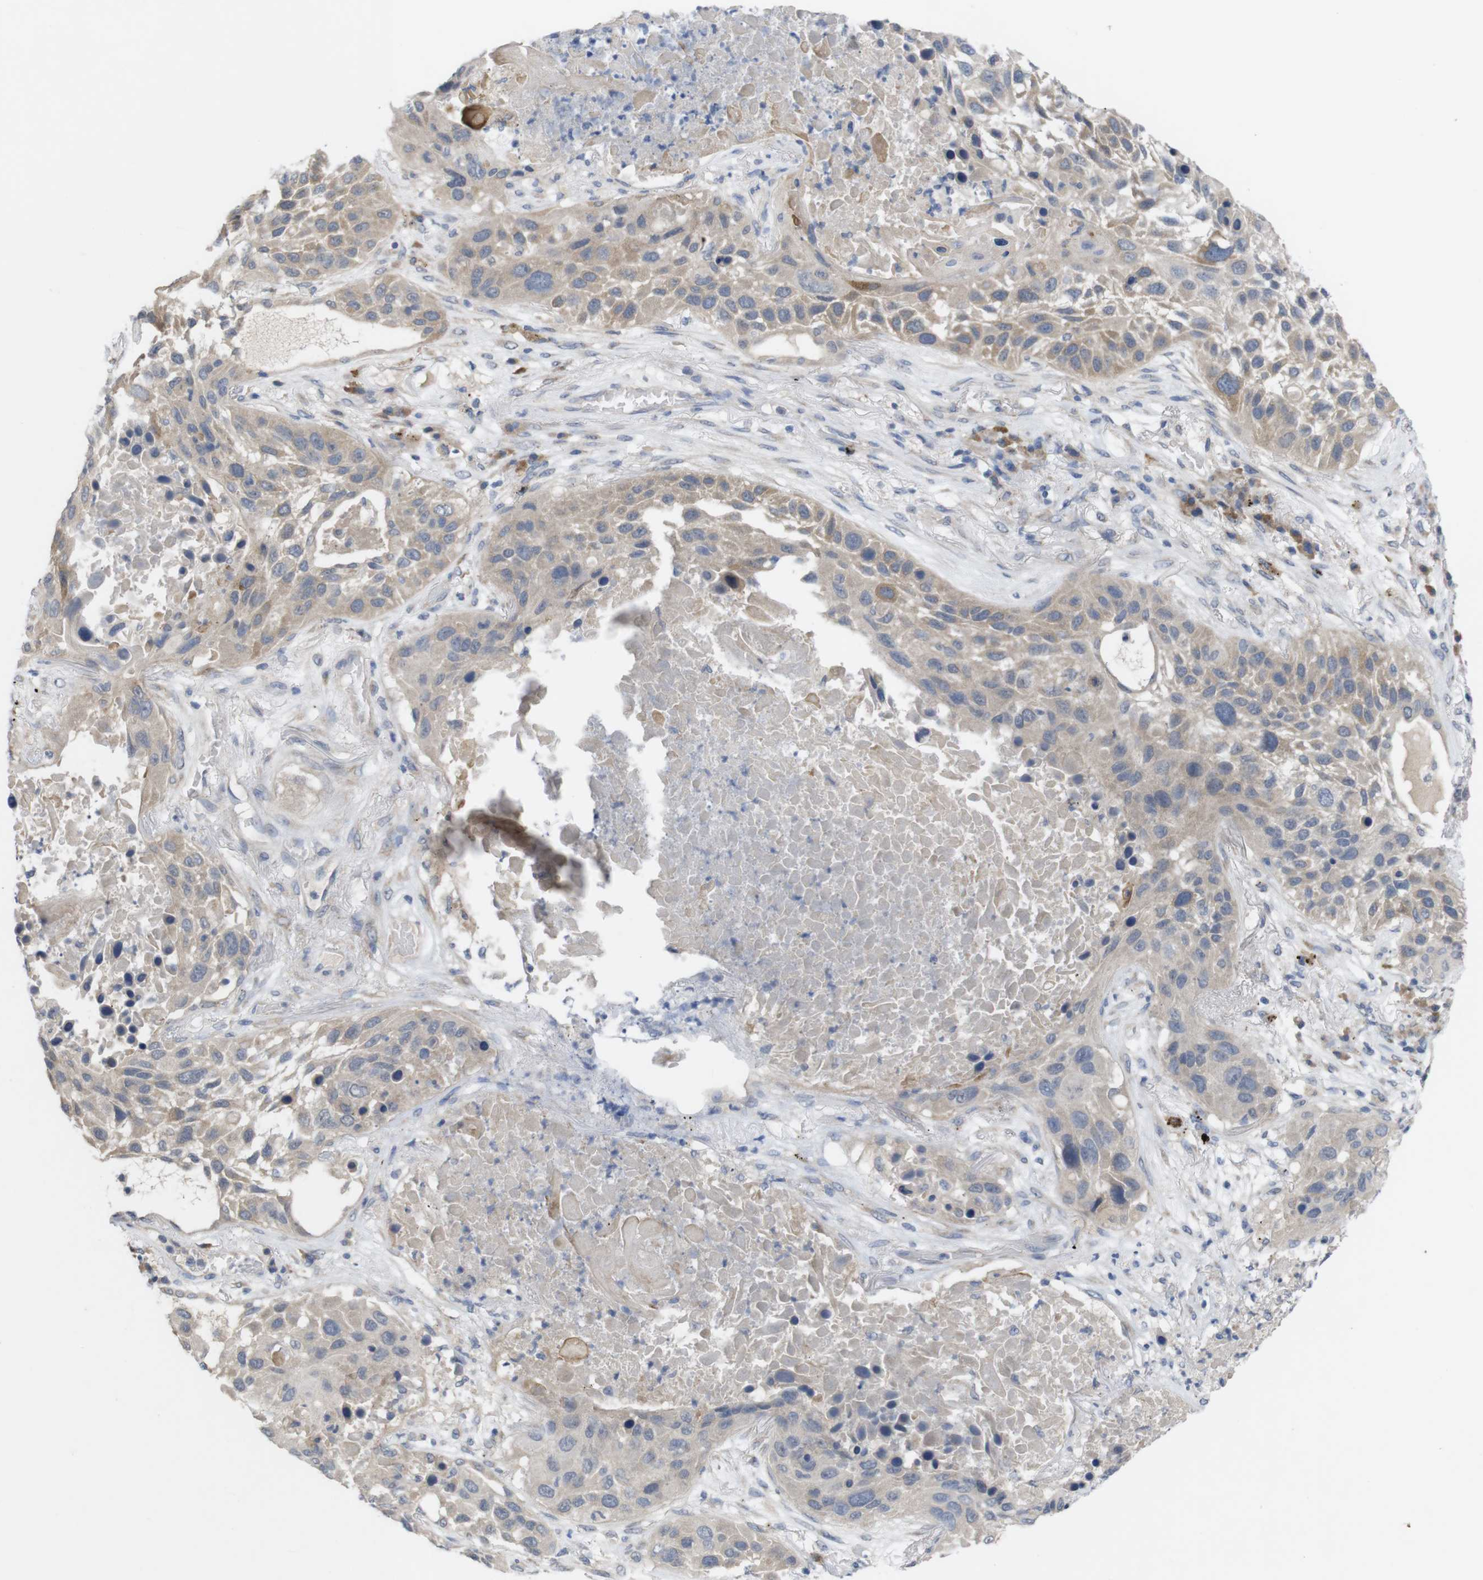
{"staining": {"intensity": "weak", "quantity": "25%-75%", "location": "cytoplasmic/membranous"}, "tissue": "lung cancer", "cell_type": "Tumor cells", "image_type": "cancer", "snomed": [{"axis": "morphology", "description": "Squamous cell carcinoma, NOS"}, {"axis": "topography", "description": "Lung"}], "caption": "Squamous cell carcinoma (lung) stained for a protein demonstrates weak cytoplasmic/membranous positivity in tumor cells. (DAB (3,3'-diaminobenzidine) = brown stain, brightfield microscopy at high magnification).", "gene": "BCAR3", "patient": {"sex": "male", "age": 57}}